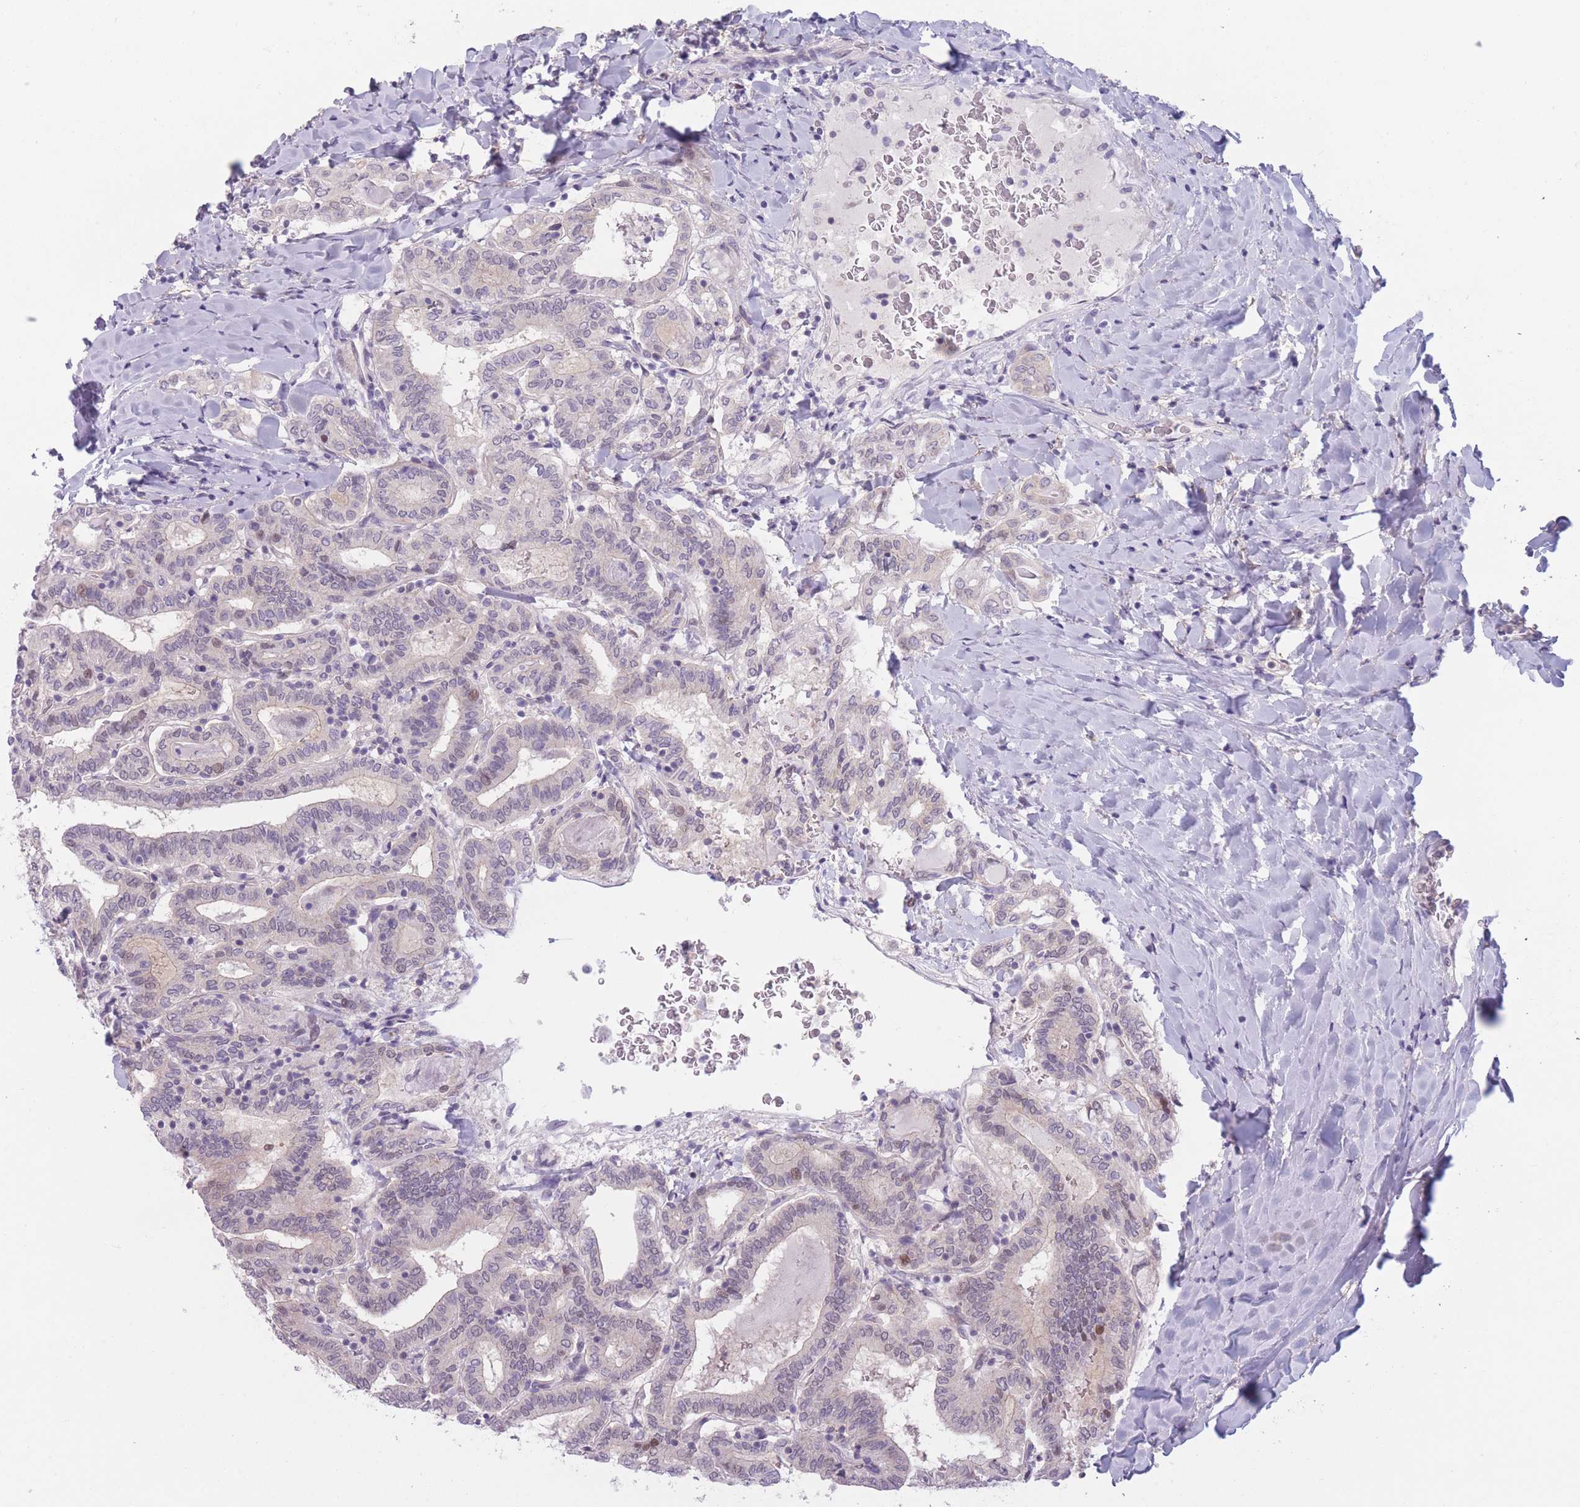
{"staining": {"intensity": "moderate", "quantity": "<25%", "location": "nuclear"}, "tissue": "thyroid cancer", "cell_type": "Tumor cells", "image_type": "cancer", "snomed": [{"axis": "morphology", "description": "Papillary adenocarcinoma, NOS"}, {"axis": "topography", "description": "Thyroid gland"}], "caption": "Thyroid papillary adenocarcinoma stained with a protein marker demonstrates moderate staining in tumor cells.", "gene": "ZNF439", "patient": {"sex": "female", "age": 72}}